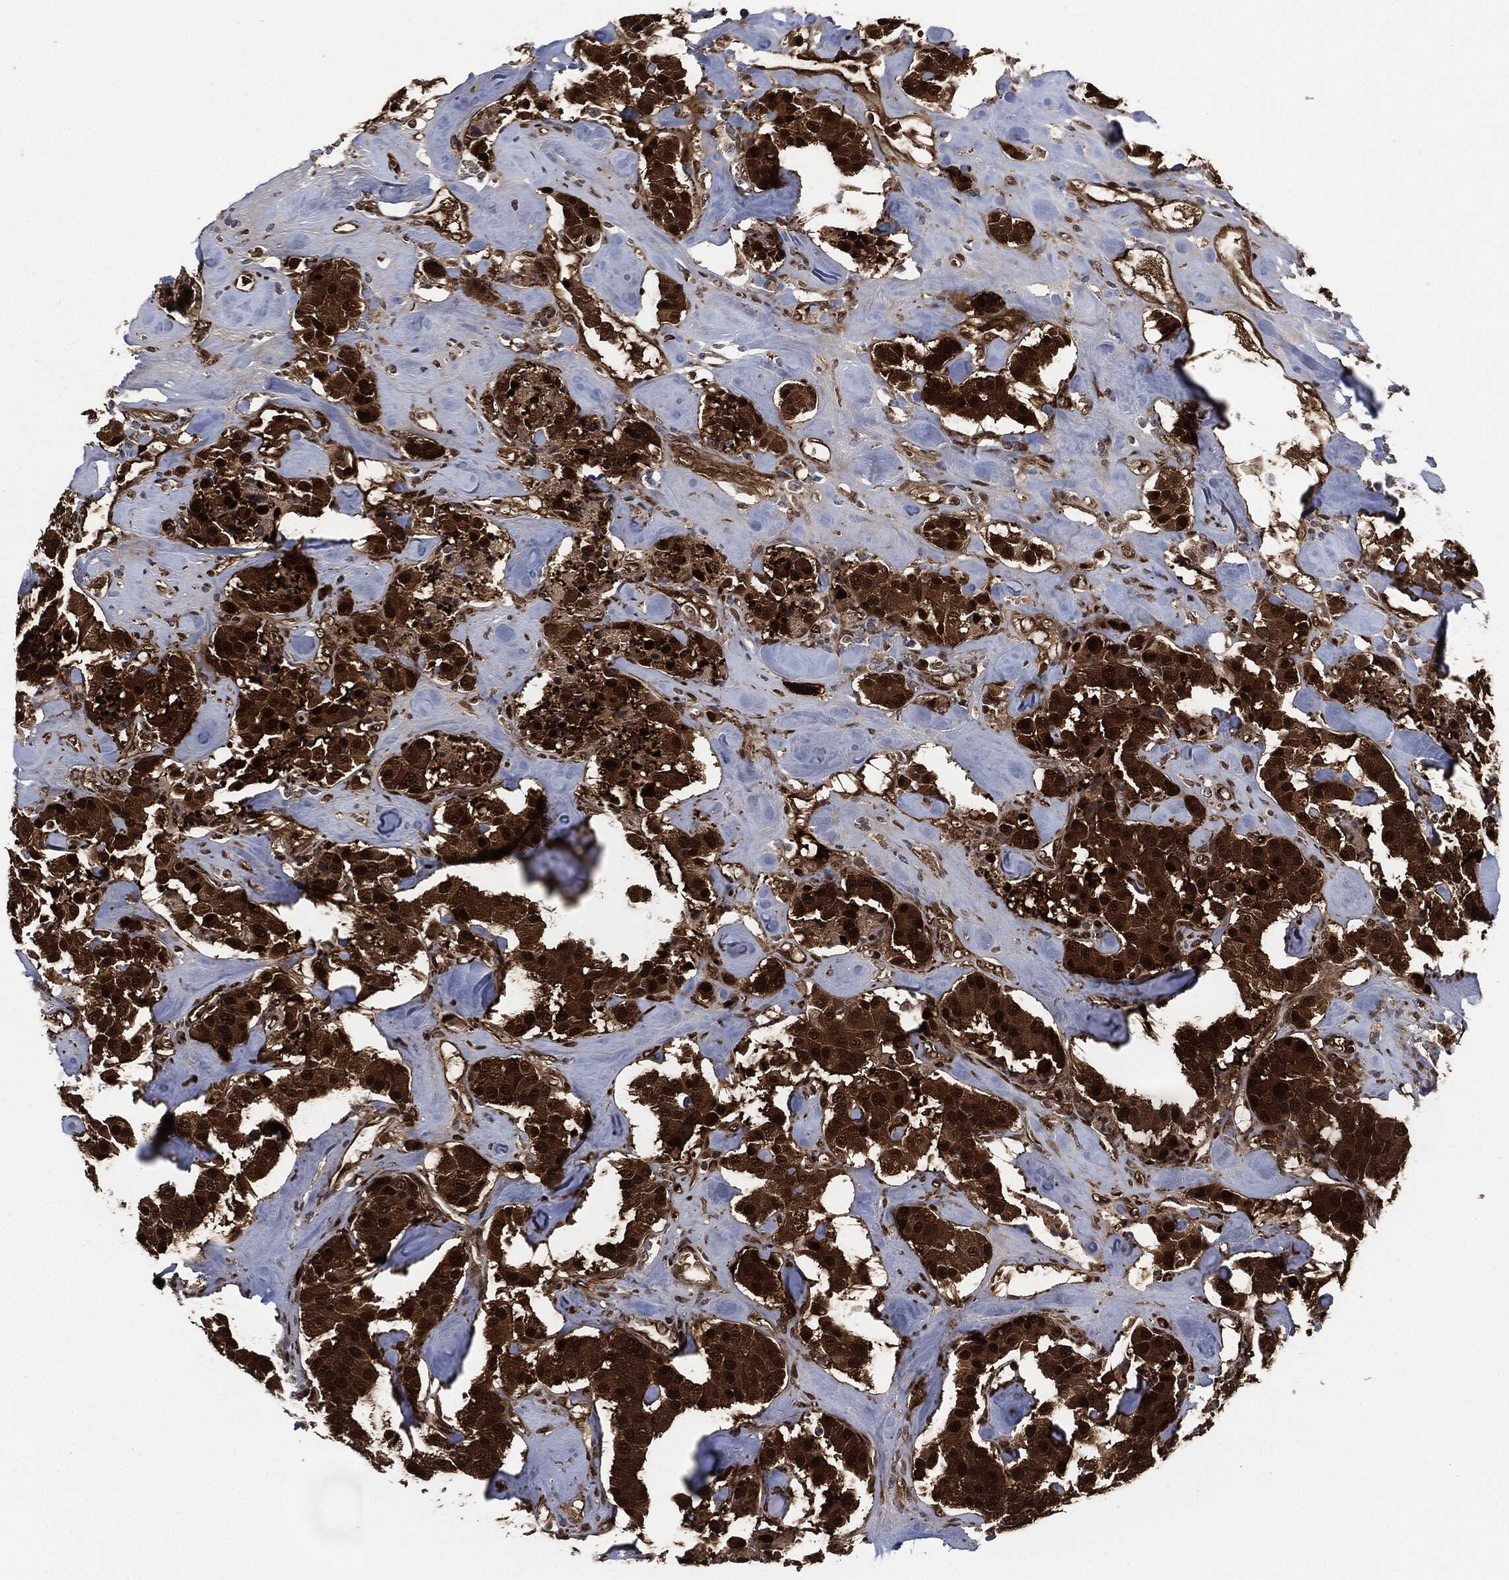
{"staining": {"intensity": "strong", "quantity": ">75%", "location": "cytoplasmic/membranous,nuclear"}, "tissue": "carcinoid", "cell_type": "Tumor cells", "image_type": "cancer", "snomed": [{"axis": "morphology", "description": "Carcinoid, malignant, NOS"}, {"axis": "topography", "description": "Pancreas"}], "caption": "Immunohistochemistry (DAB) staining of human carcinoid exhibits strong cytoplasmic/membranous and nuclear protein expression in approximately >75% of tumor cells.", "gene": "DCTN1", "patient": {"sex": "male", "age": 41}}